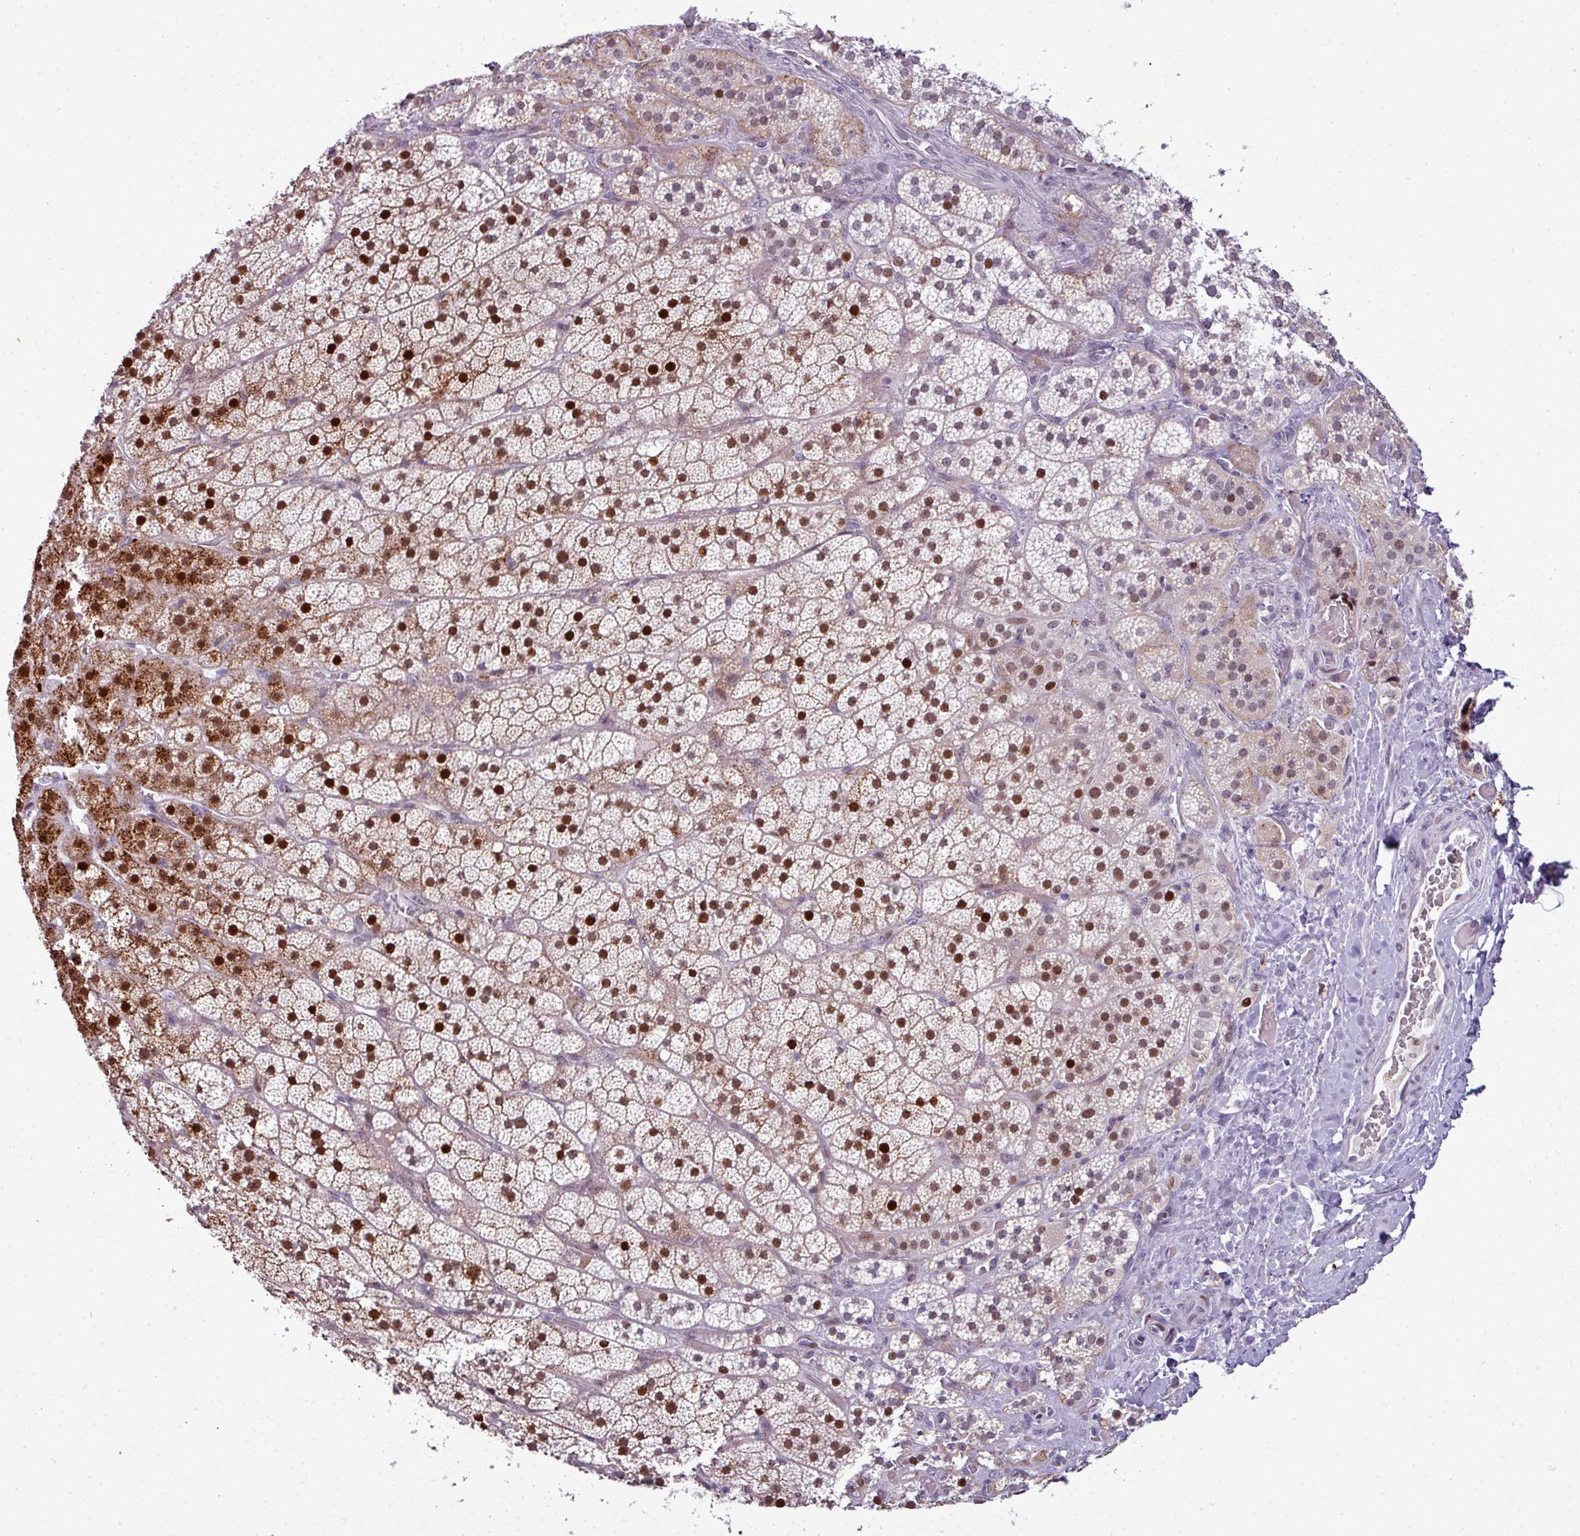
{"staining": {"intensity": "strong", "quantity": "25%-75%", "location": "cytoplasmic/membranous,nuclear"}, "tissue": "adrenal gland", "cell_type": "Glandular cells", "image_type": "normal", "snomed": [{"axis": "morphology", "description": "Normal tissue, NOS"}, {"axis": "topography", "description": "Adrenal gland"}], "caption": "IHC photomicrograph of unremarkable adrenal gland stained for a protein (brown), which reveals high levels of strong cytoplasmic/membranous,nuclear positivity in about 25%-75% of glandular cells.", "gene": "TMEFF1", "patient": {"sex": "male", "age": 57}}